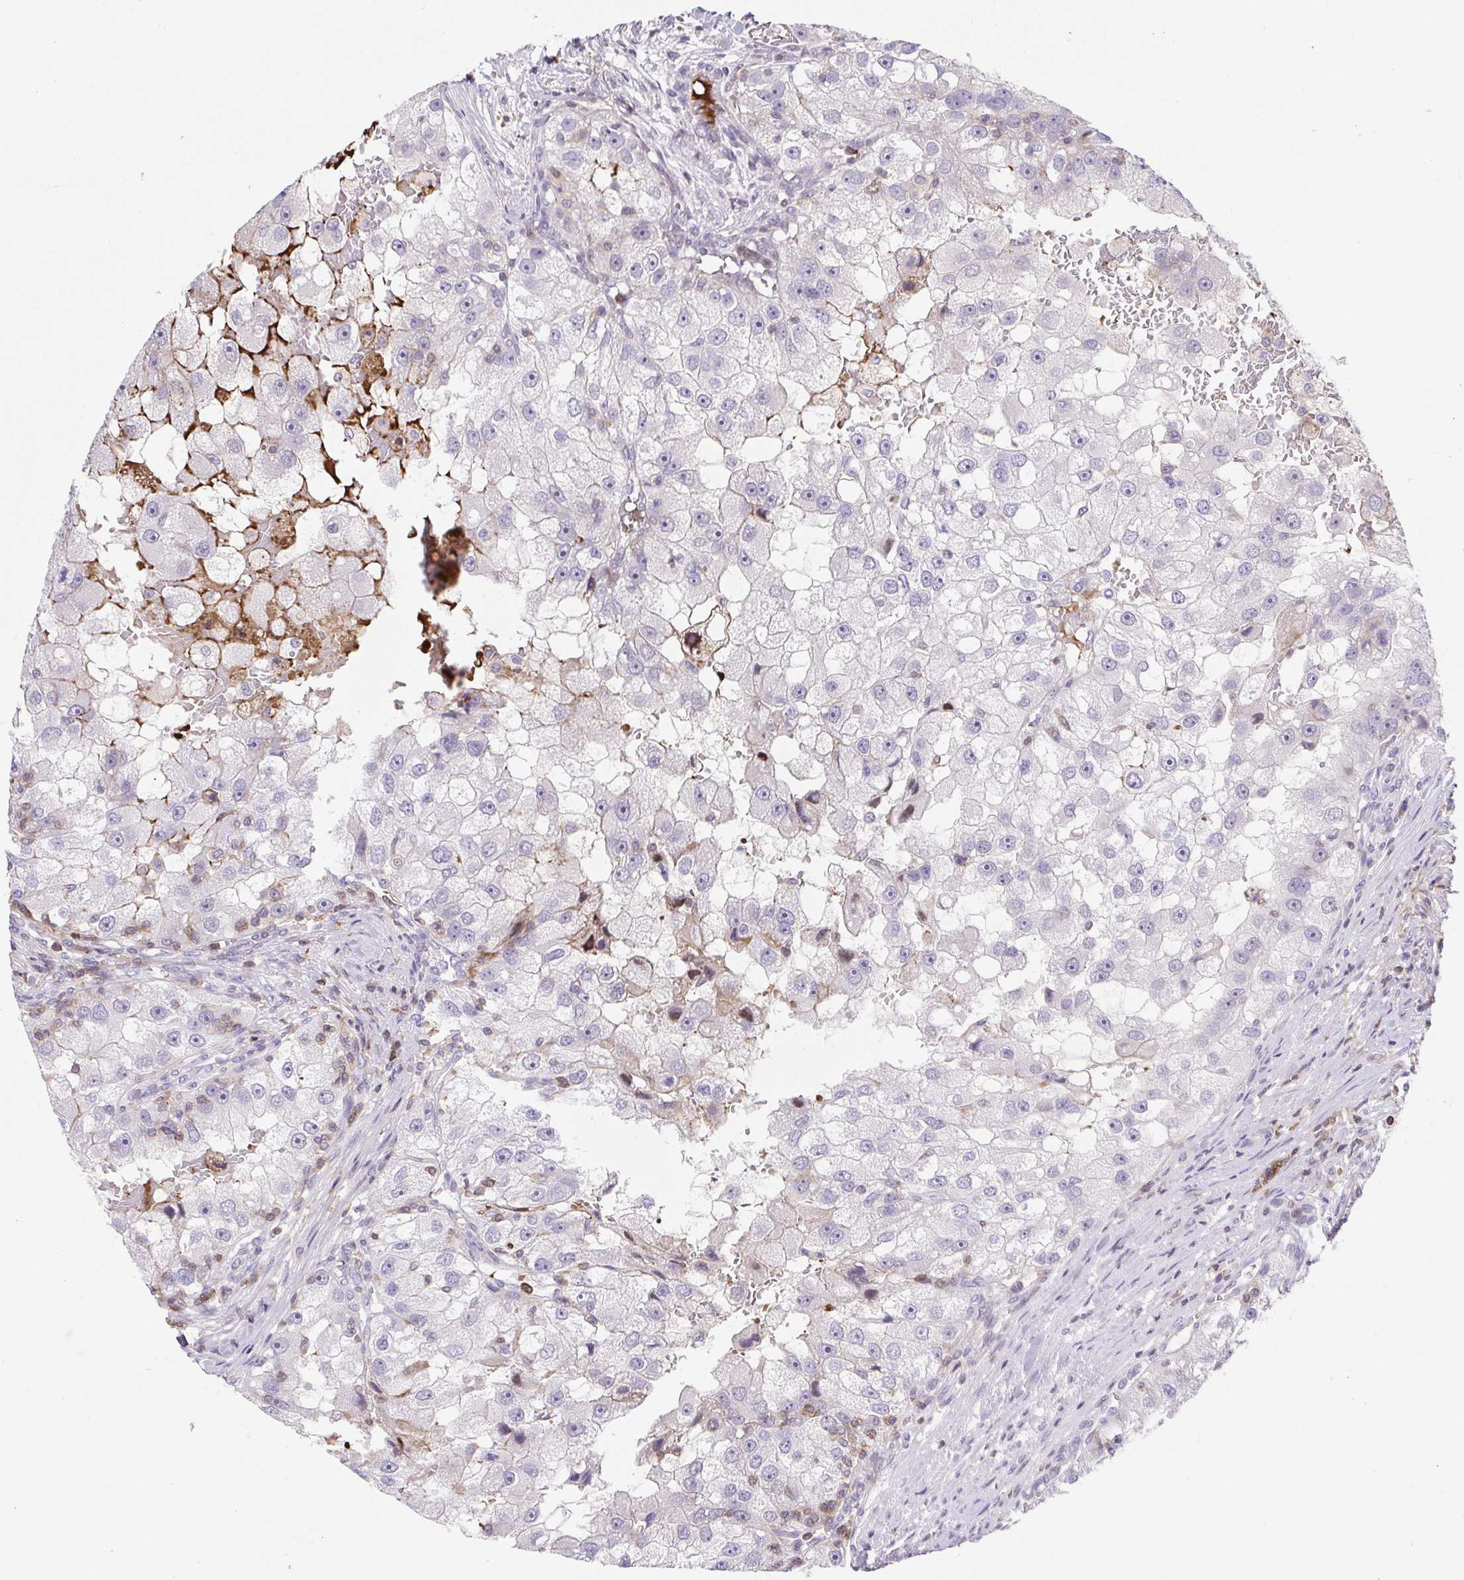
{"staining": {"intensity": "negative", "quantity": "none", "location": "none"}, "tissue": "renal cancer", "cell_type": "Tumor cells", "image_type": "cancer", "snomed": [{"axis": "morphology", "description": "Adenocarcinoma, NOS"}, {"axis": "topography", "description": "Kidney"}], "caption": "This is an immunohistochemistry (IHC) micrograph of human adenocarcinoma (renal). There is no staining in tumor cells.", "gene": "TPRG1", "patient": {"sex": "male", "age": 63}}